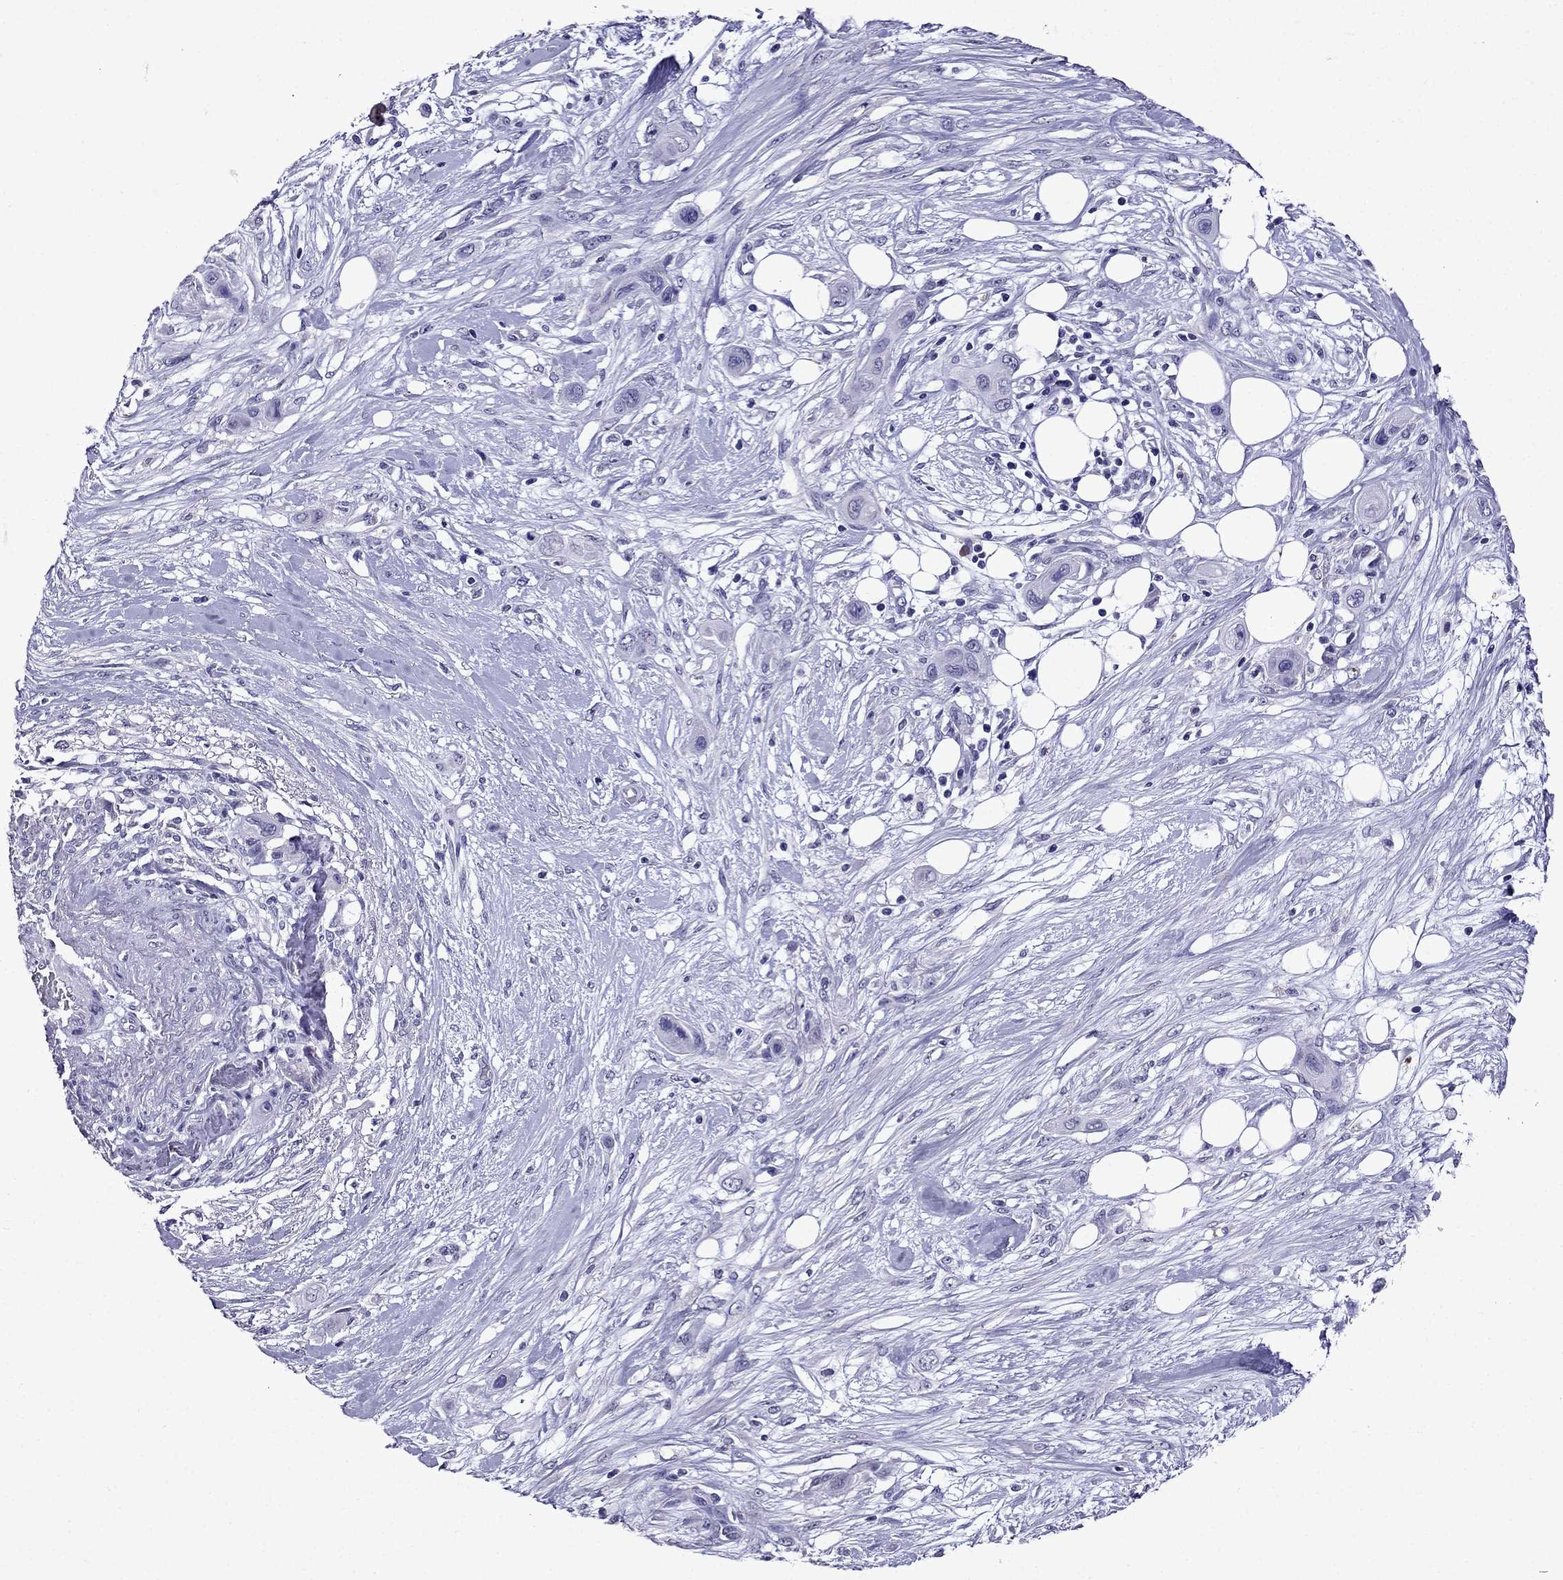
{"staining": {"intensity": "negative", "quantity": "none", "location": "none"}, "tissue": "skin cancer", "cell_type": "Tumor cells", "image_type": "cancer", "snomed": [{"axis": "morphology", "description": "Squamous cell carcinoma, NOS"}, {"axis": "topography", "description": "Skin"}], "caption": "Immunohistochemistry micrograph of neoplastic tissue: squamous cell carcinoma (skin) stained with DAB exhibits no significant protein positivity in tumor cells.", "gene": "DNAH17", "patient": {"sex": "male", "age": 79}}